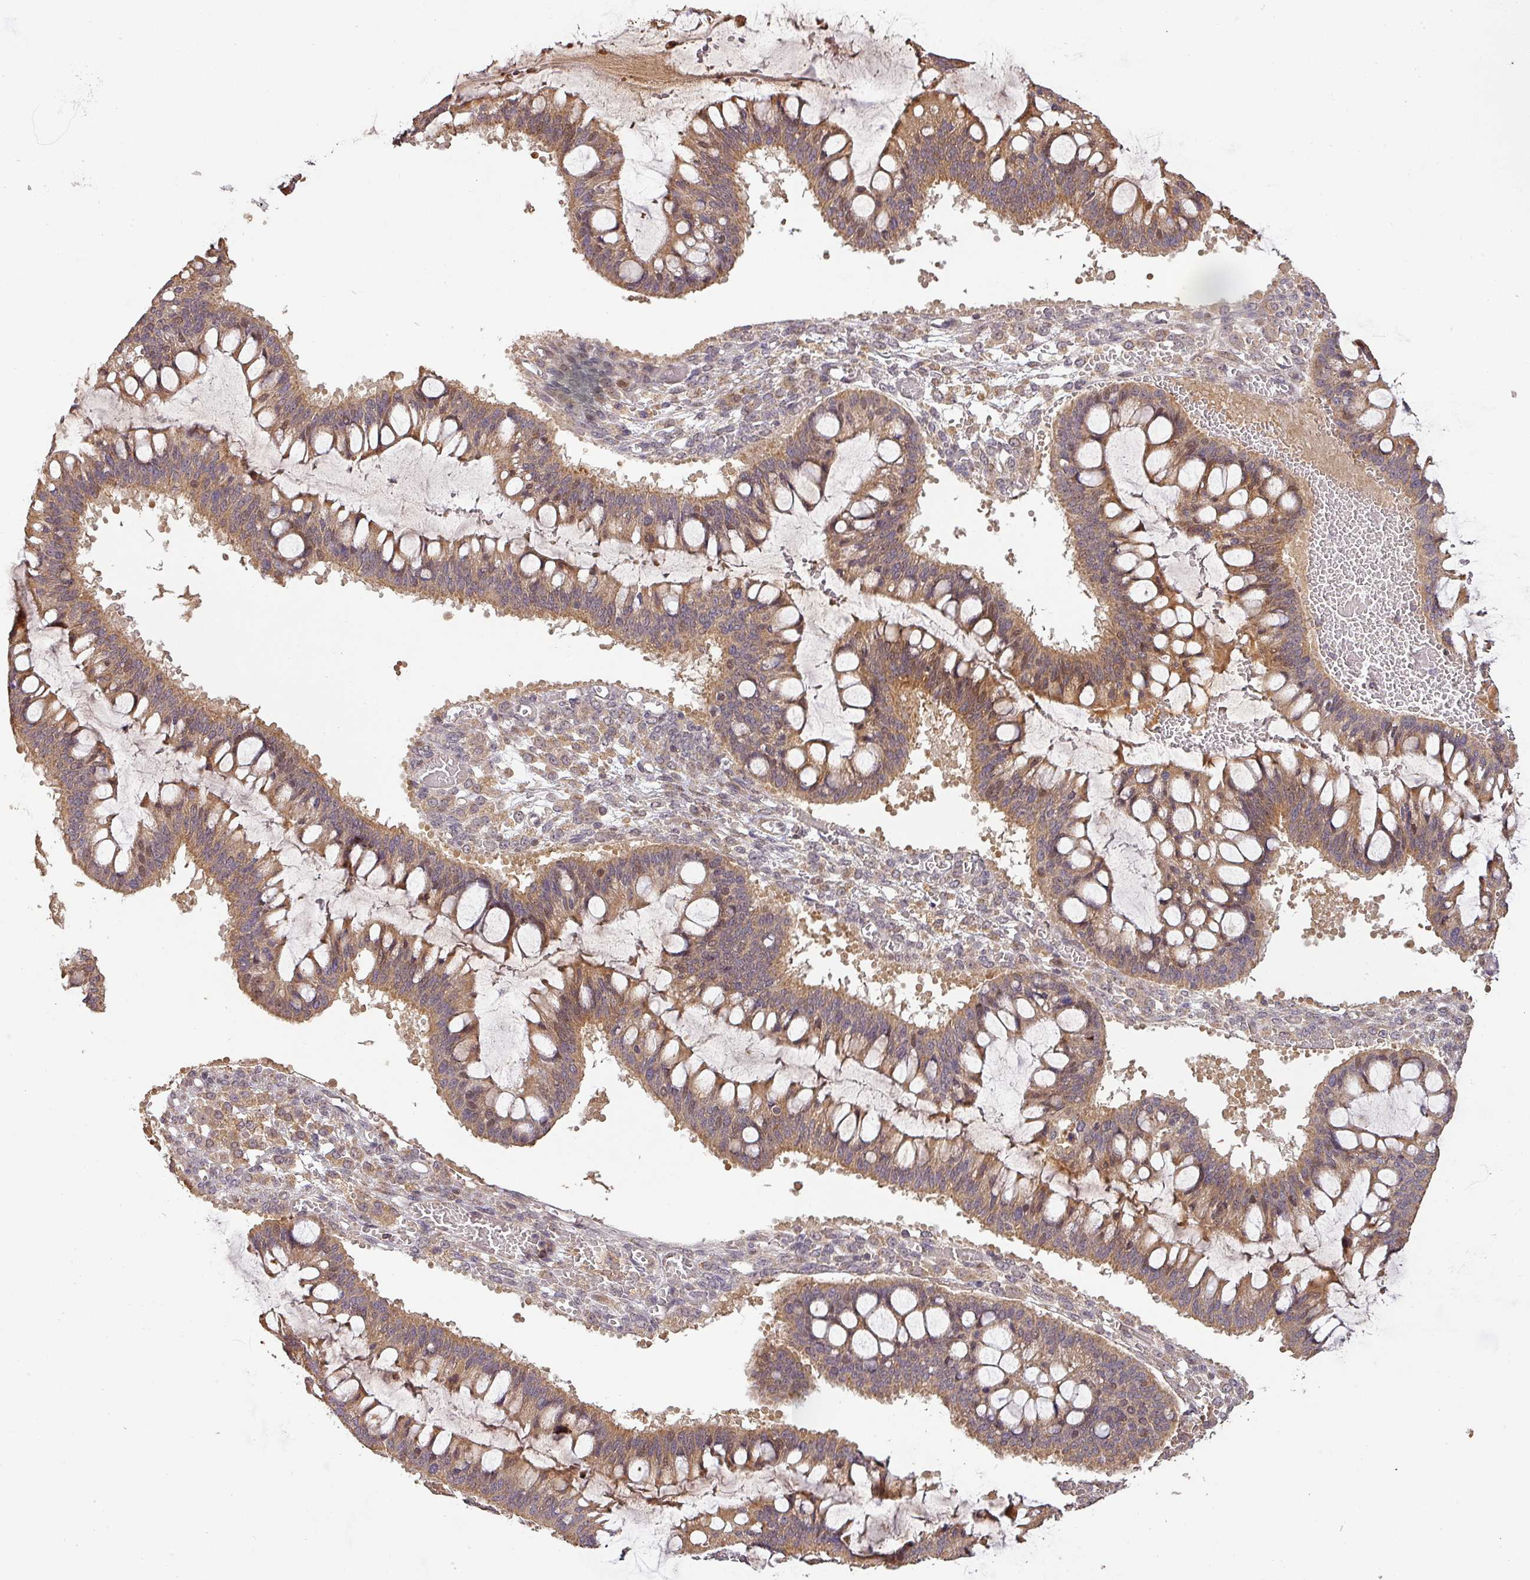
{"staining": {"intensity": "moderate", "quantity": ">75%", "location": "cytoplasmic/membranous"}, "tissue": "ovarian cancer", "cell_type": "Tumor cells", "image_type": "cancer", "snomed": [{"axis": "morphology", "description": "Cystadenocarcinoma, mucinous, NOS"}, {"axis": "topography", "description": "Ovary"}], "caption": "Immunohistochemistry micrograph of mucinous cystadenocarcinoma (ovarian) stained for a protein (brown), which demonstrates medium levels of moderate cytoplasmic/membranous positivity in about >75% of tumor cells.", "gene": "BPIFB3", "patient": {"sex": "female", "age": 73}}